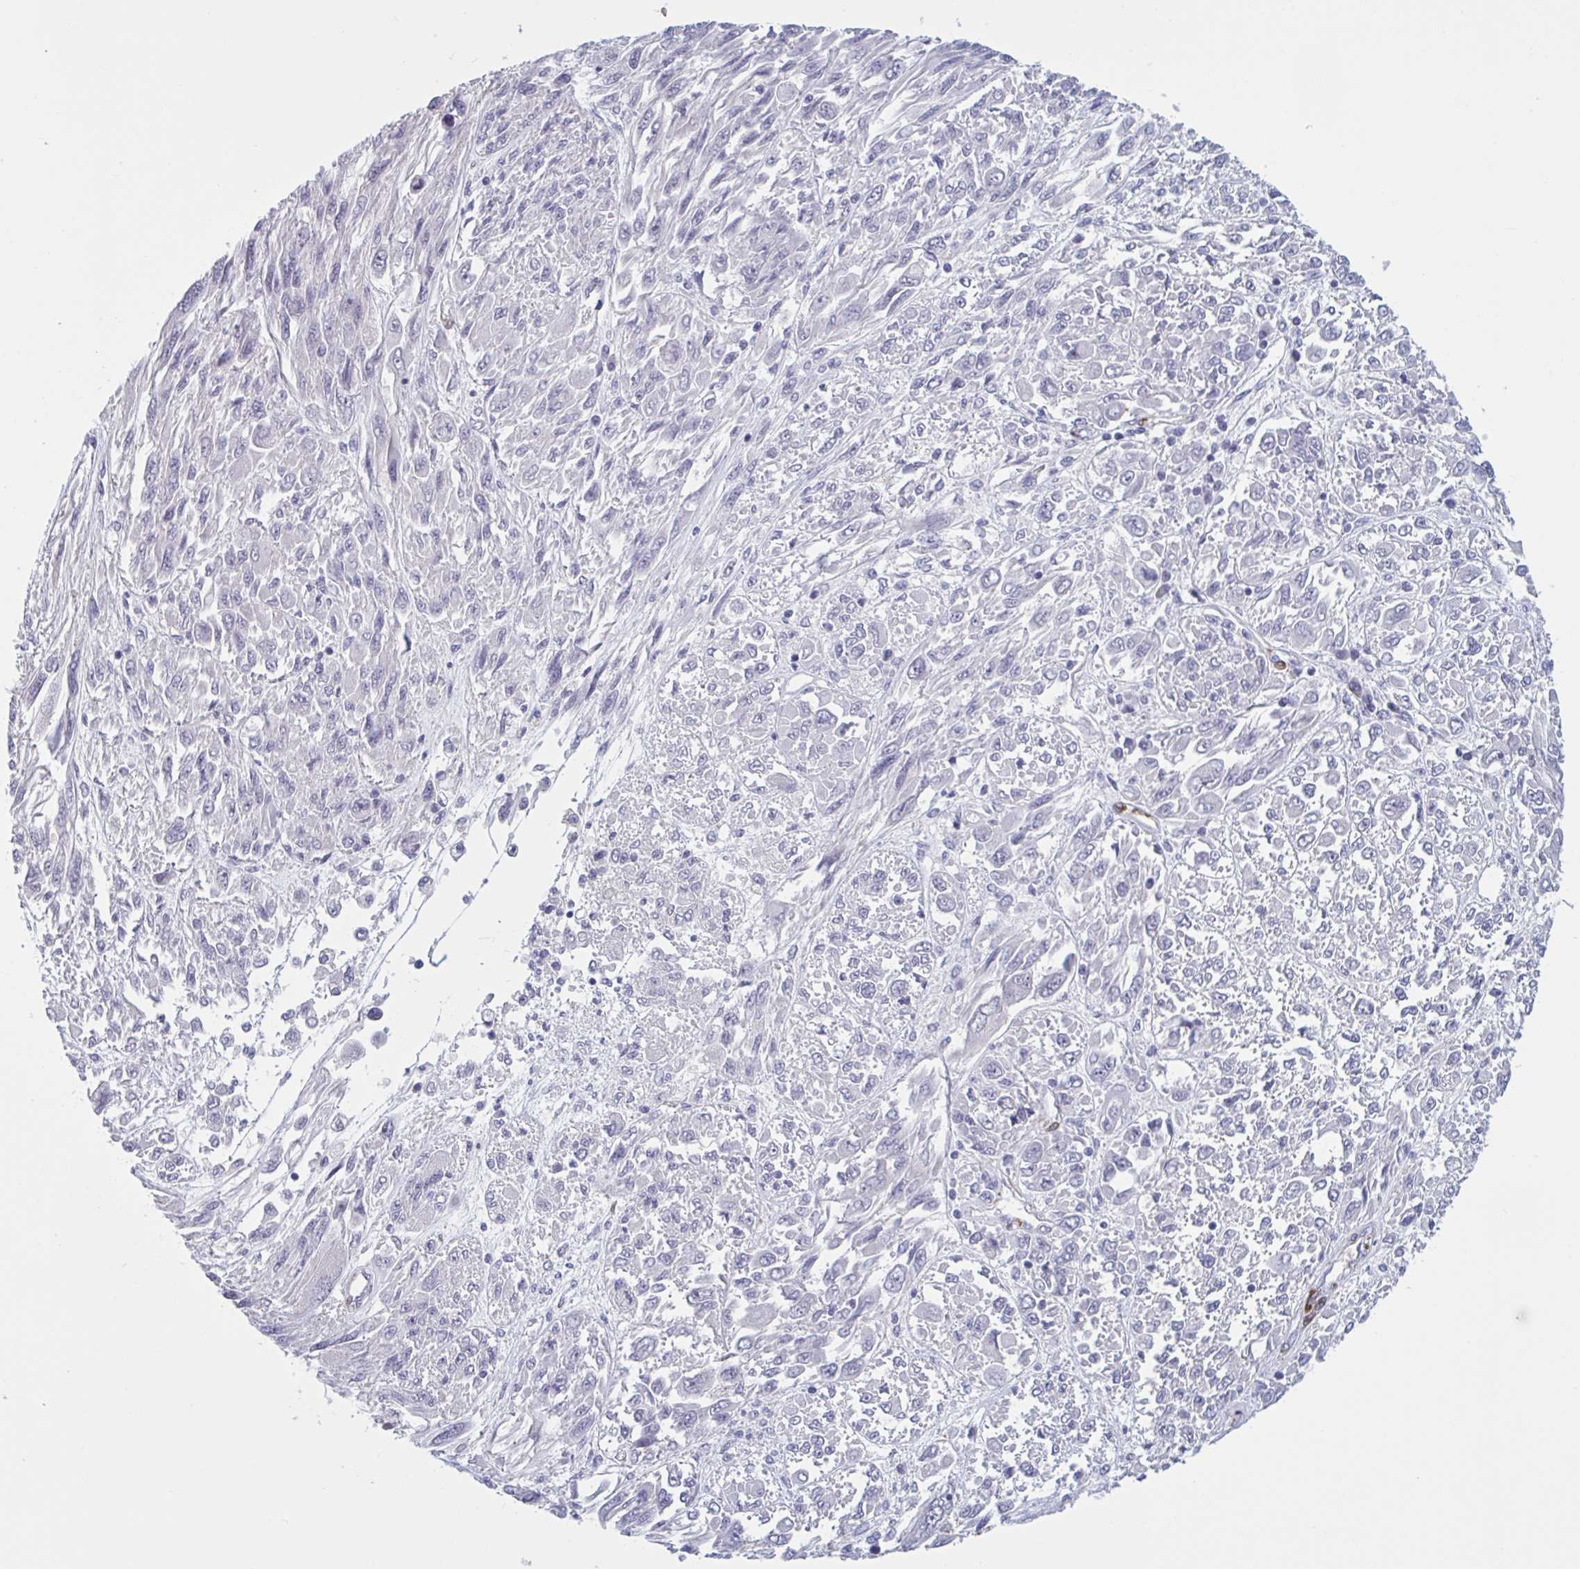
{"staining": {"intensity": "negative", "quantity": "none", "location": "none"}, "tissue": "melanoma", "cell_type": "Tumor cells", "image_type": "cancer", "snomed": [{"axis": "morphology", "description": "Malignant melanoma, NOS"}, {"axis": "topography", "description": "Skin"}], "caption": "This is an IHC image of malignant melanoma. There is no staining in tumor cells.", "gene": "HSD11B2", "patient": {"sex": "female", "age": 91}}